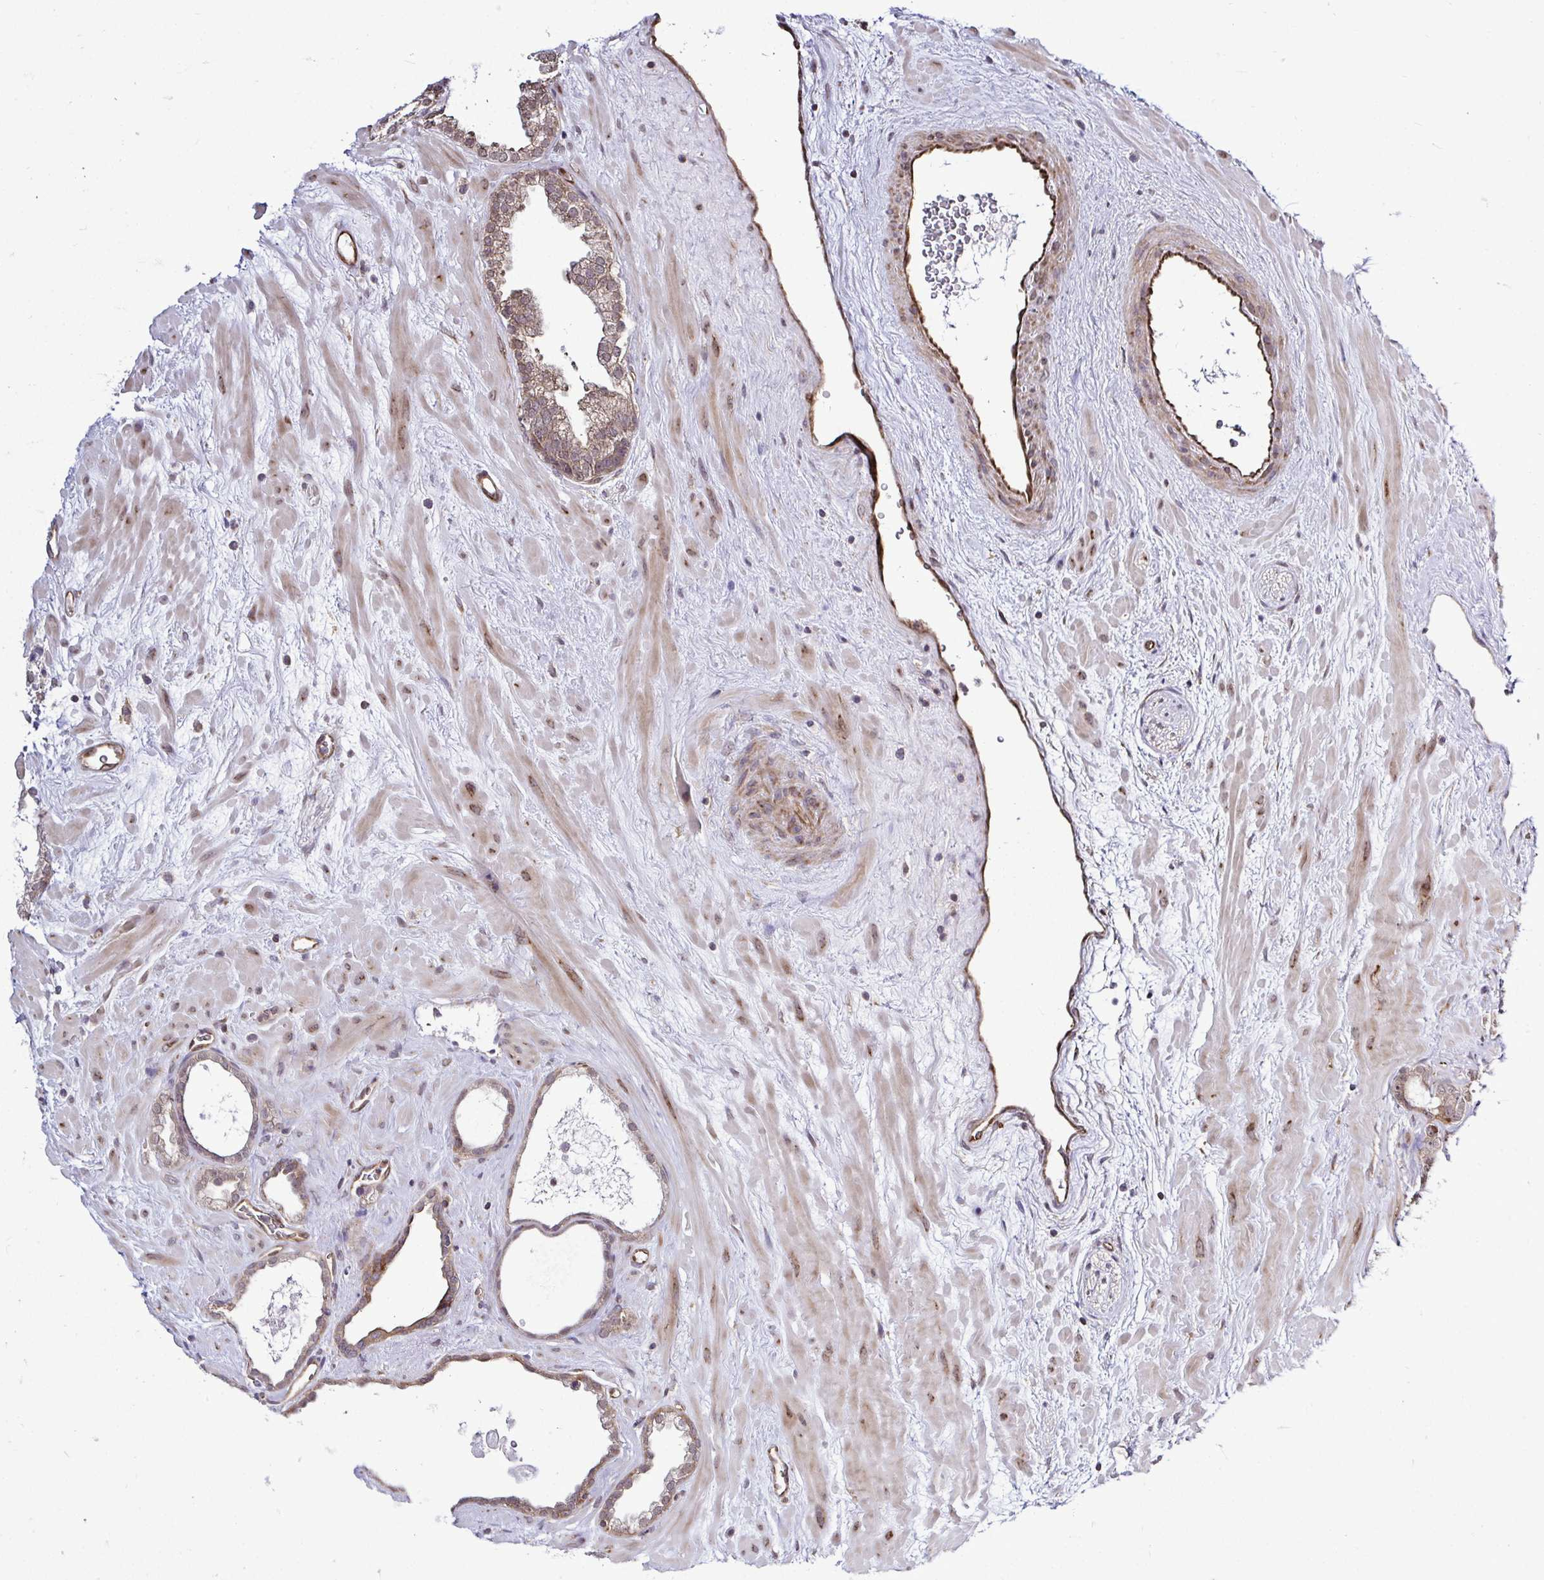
{"staining": {"intensity": "weak", "quantity": "25%-75%", "location": "cytoplasmic/membranous"}, "tissue": "prostate cancer", "cell_type": "Tumor cells", "image_type": "cancer", "snomed": [{"axis": "morphology", "description": "Adenocarcinoma, Low grade"}, {"axis": "topography", "description": "Prostate"}], "caption": "This is a photomicrograph of immunohistochemistry staining of adenocarcinoma (low-grade) (prostate), which shows weak staining in the cytoplasmic/membranous of tumor cells.", "gene": "FUT10", "patient": {"sex": "male", "age": 62}}